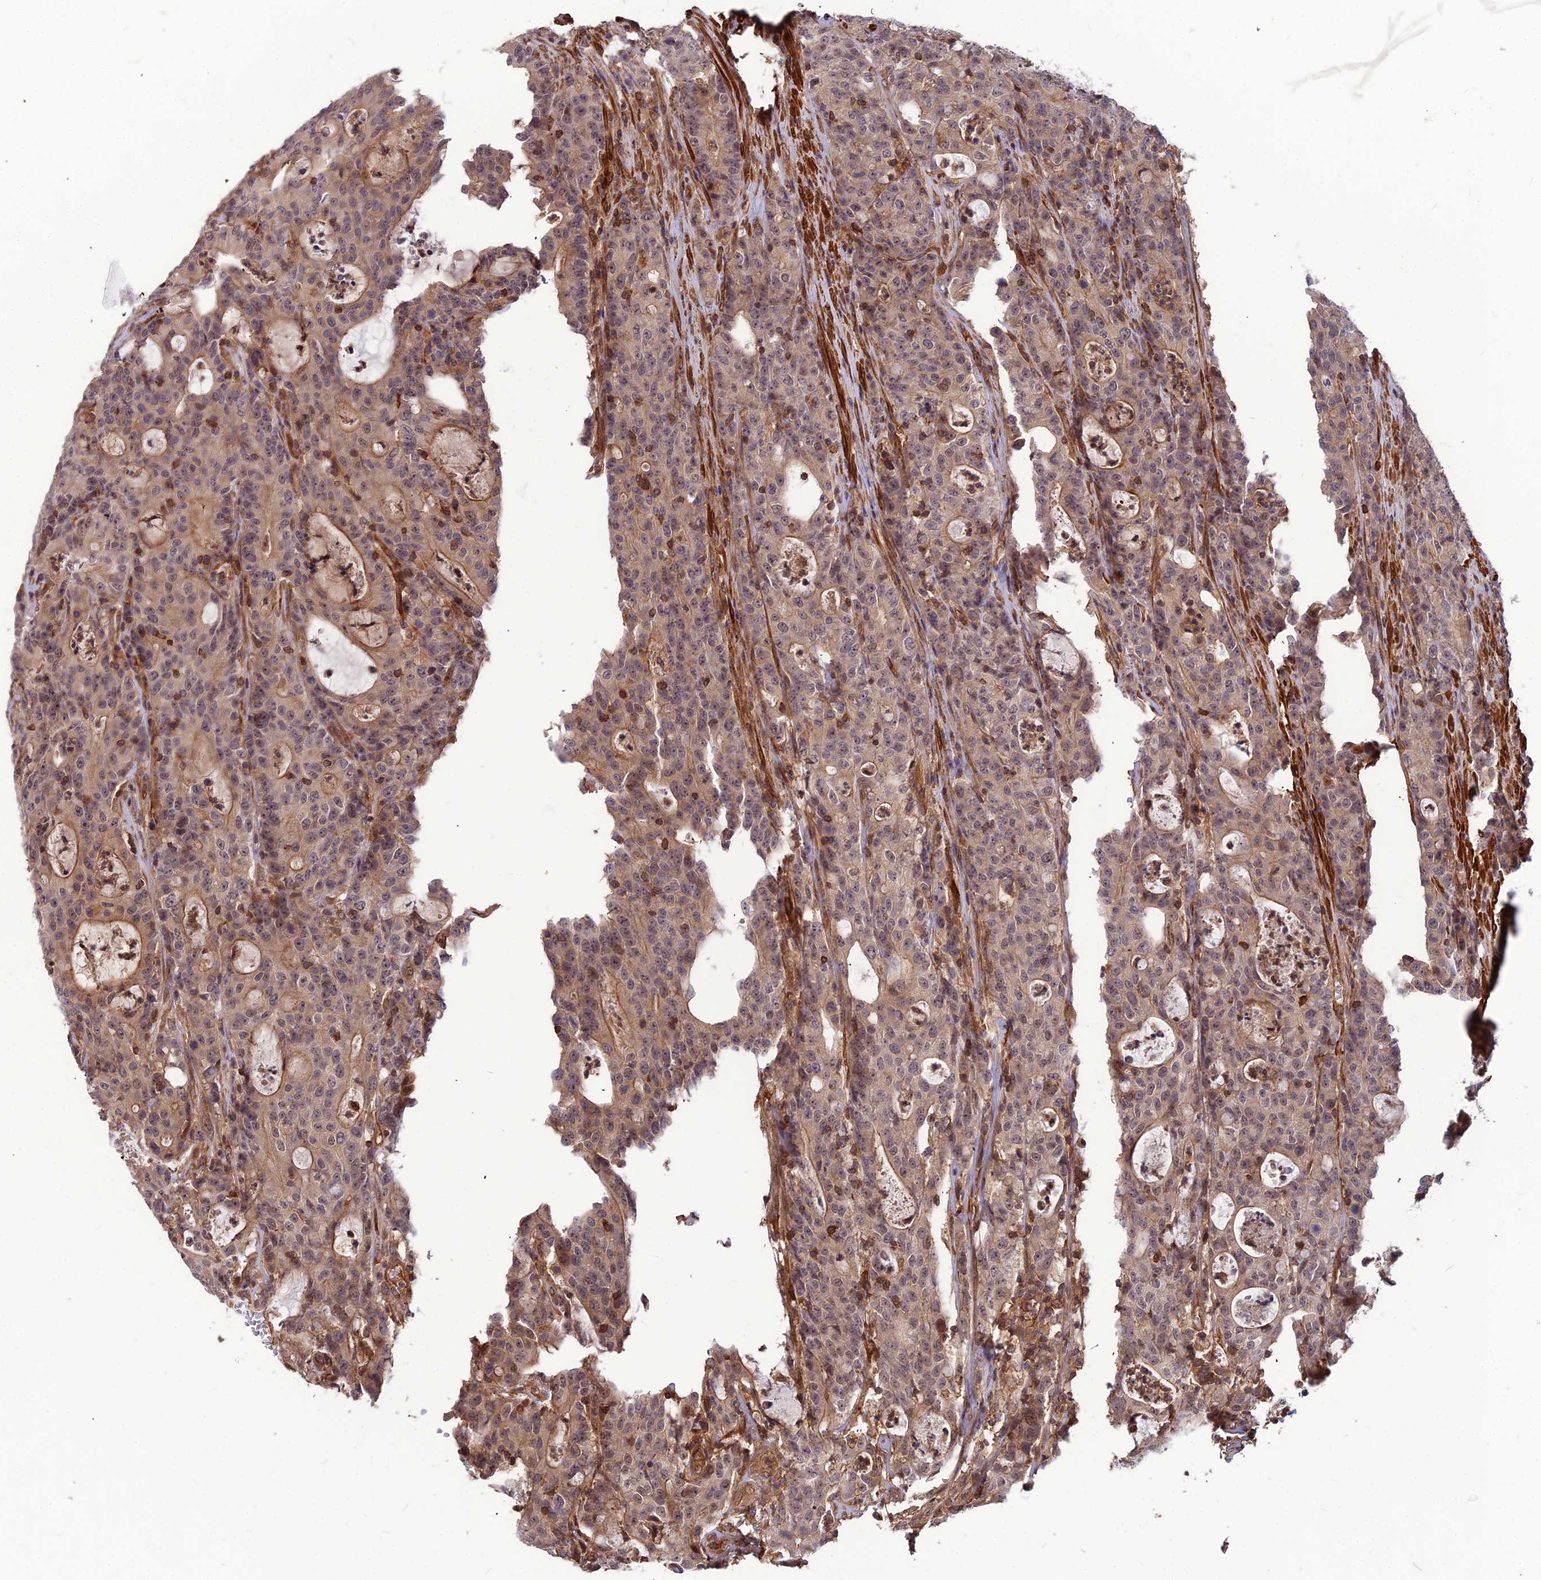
{"staining": {"intensity": "weak", "quantity": ">75%", "location": "cytoplasmic/membranous,nuclear"}, "tissue": "colorectal cancer", "cell_type": "Tumor cells", "image_type": "cancer", "snomed": [{"axis": "morphology", "description": "Adenocarcinoma, NOS"}, {"axis": "topography", "description": "Colon"}], "caption": "A photomicrograph of colorectal adenocarcinoma stained for a protein demonstrates weak cytoplasmic/membranous and nuclear brown staining in tumor cells. The staining was performed using DAB, with brown indicating positive protein expression. Nuclei are stained blue with hematoxylin.", "gene": "ZNF467", "patient": {"sex": "male", "age": 83}}